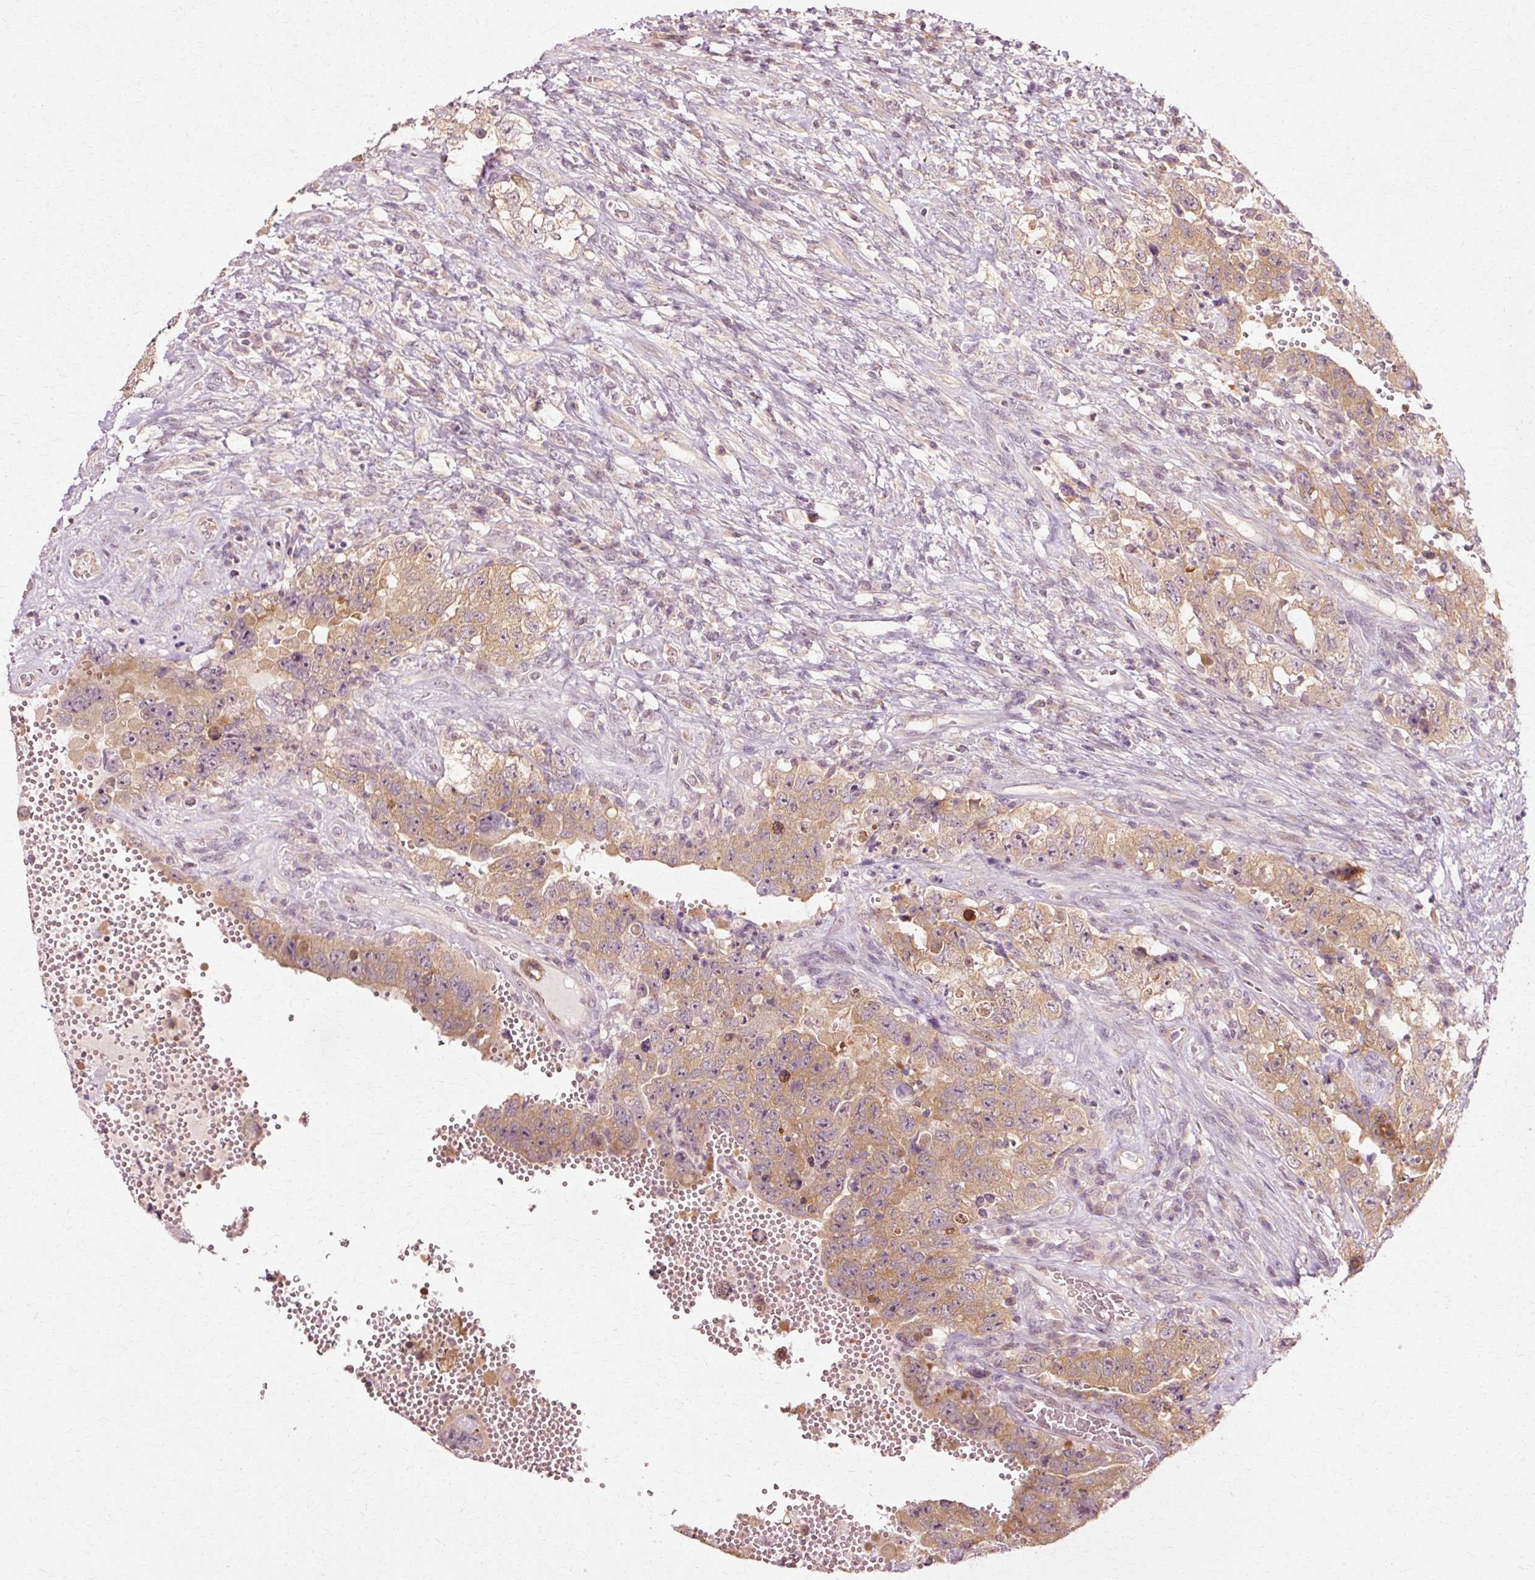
{"staining": {"intensity": "moderate", "quantity": ">75%", "location": "cytoplasmic/membranous"}, "tissue": "testis cancer", "cell_type": "Tumor cells", "image_type": "cancer", "snomed": [{"axis": "morphology", "description": "Carcinoma, Embryonal, NOS"}, {"axis": "topography", "description": "Testis"}], "caption": "Immunohistochemistry (IHC) image of neoplastic tissue: testis cancer stained using immunohistochemistry displays medium levels of moderate protein expression localized specifically in the cytoplasmic/membranous of tumor cells, appearing as a cytoplasmic/membranous brown color.", "gene": "RGPD5", "patient": {"sex": "male", "age": 26}}